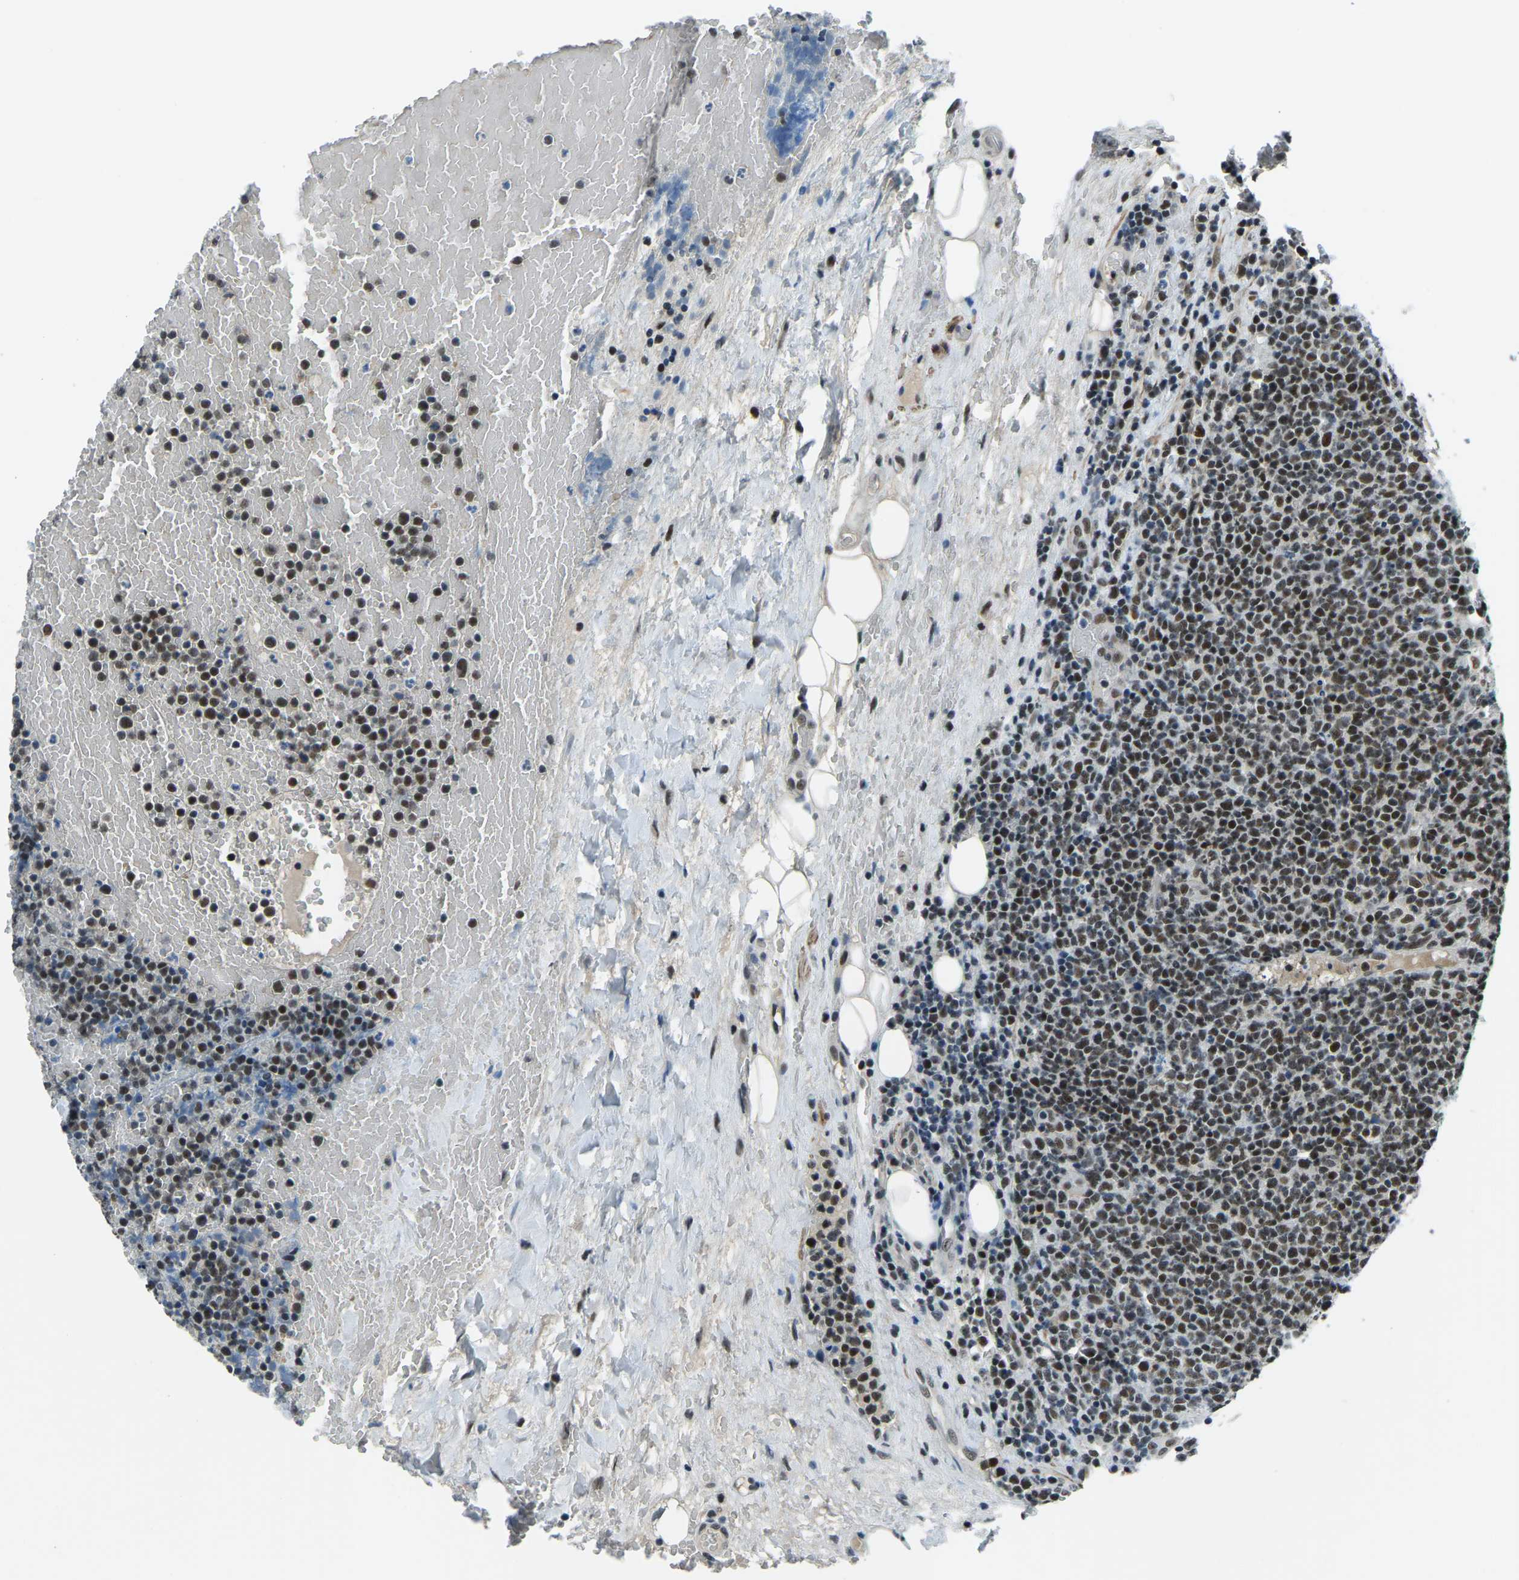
{"staining": {"intensity": "strong", "quantity": ">75%", "location": "nuclear"}, "tissue": "lymphoma", "cell_type": "Tumor cells", "image_type": "cancer", "snomed": [{"axis": "morphology", "description": "Malignant lymphoma, non-Hodgkin's type, High grade"}, {"axis": "topography", "description": "Lymph node"}], "caption": "Protein expression analysis of lymphoma exhibits strong nuclear expression in approximately >75% of tumor cells.", "gene": "PRCC", "patient": {"sex": "male", "age": 61}}